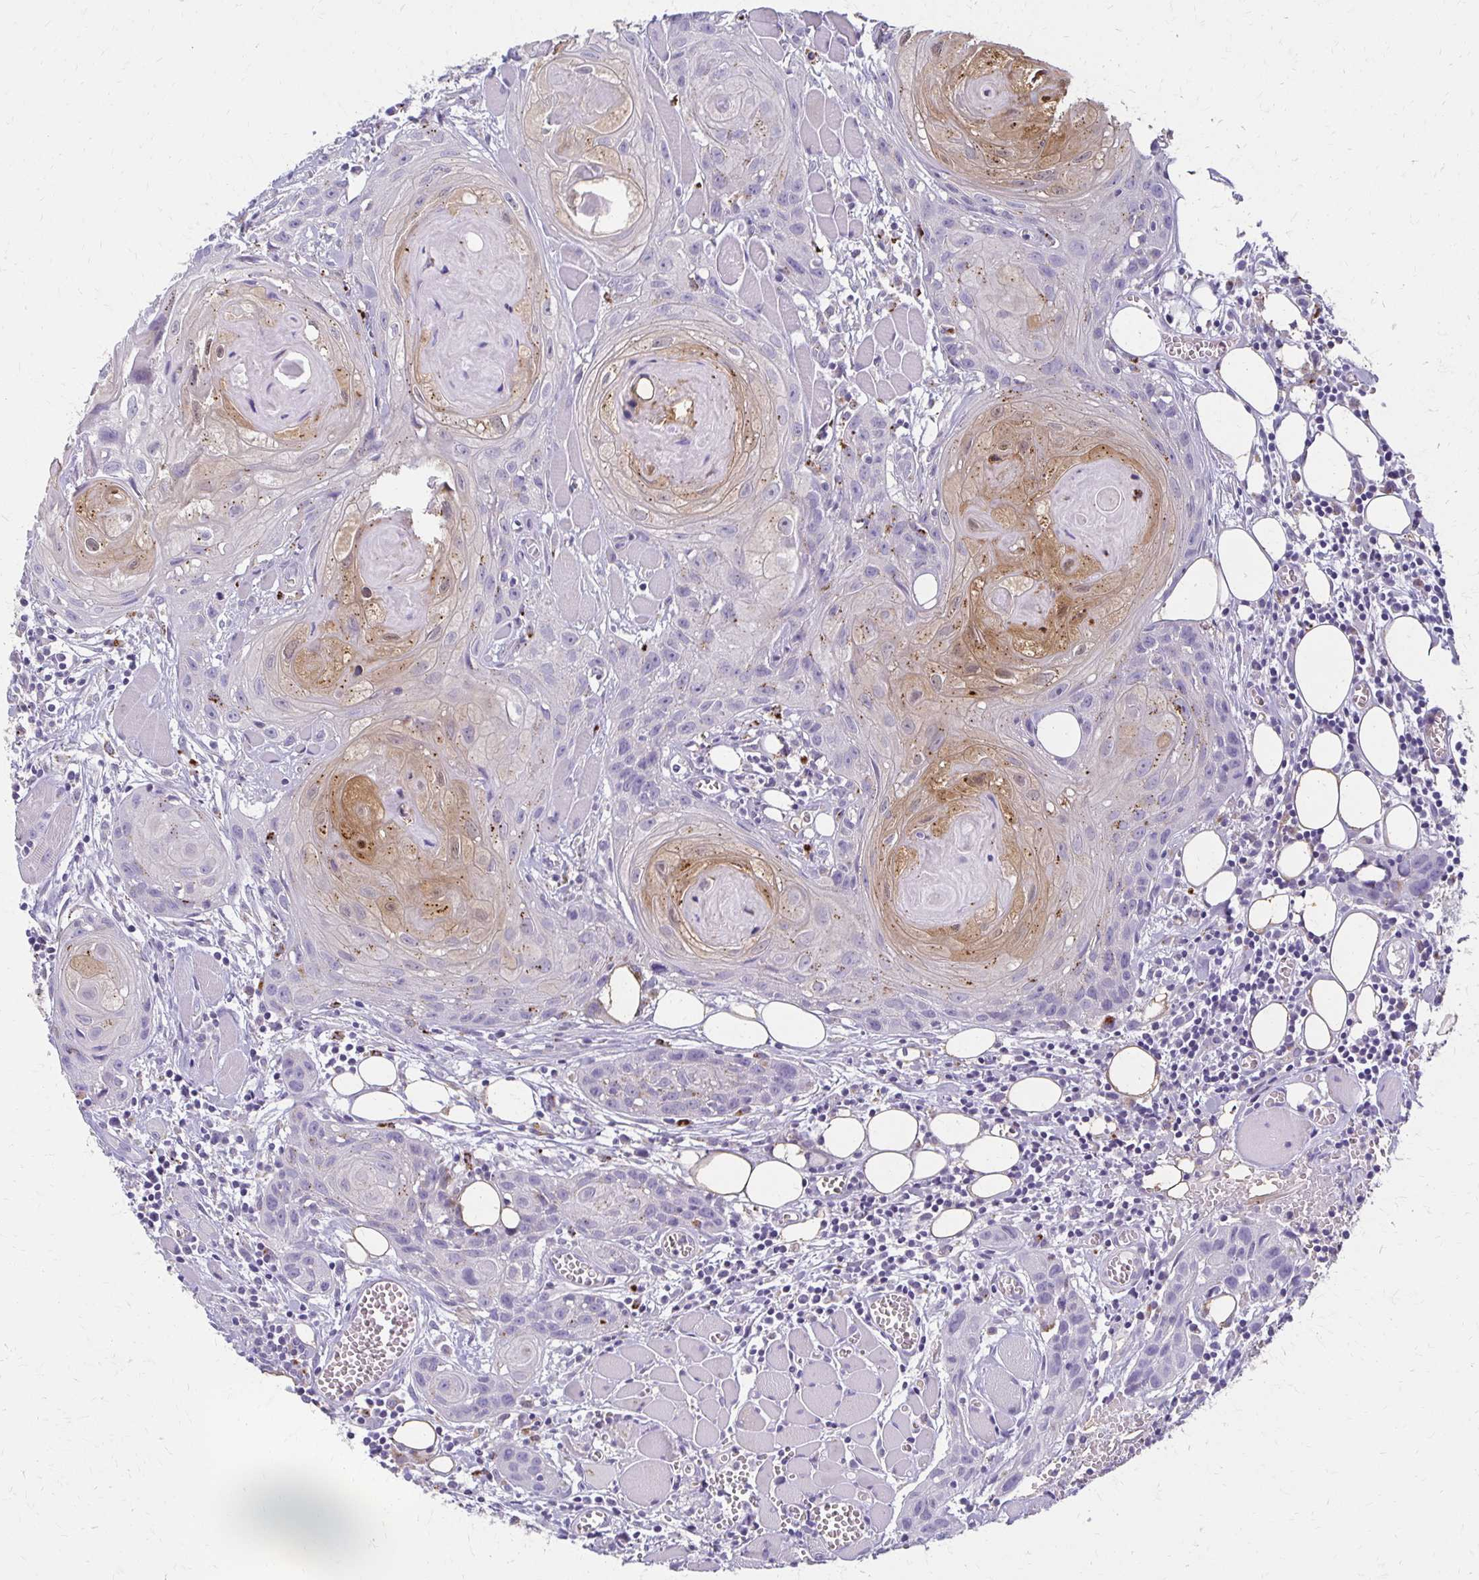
{"staining": {"intensity": "moderate", "quantity": "<25%", "location": "cytoplasmic/membranous"}, "tissue": "head and neck cancer", "cell_type": "Tumor cells", "image_type": "cancer", "snomed": [{"axis": "morphology", "description": "Squamous cell carcinoma, NOS"}, {"axis": "topography", "description": "Oral tissue"}, {"axis": "topography", "description": "Head-Neck"}], "caption": "Tumor cells demonstrate low levels of moderate cytoplasmic/membranous expression in approximately <25% of cells in head and neck cancer. (DAB = brown stain, brightfield microscopy at high magnification).", "gene": "BBS12", "patient": {"sex": "male", "age": 58}}